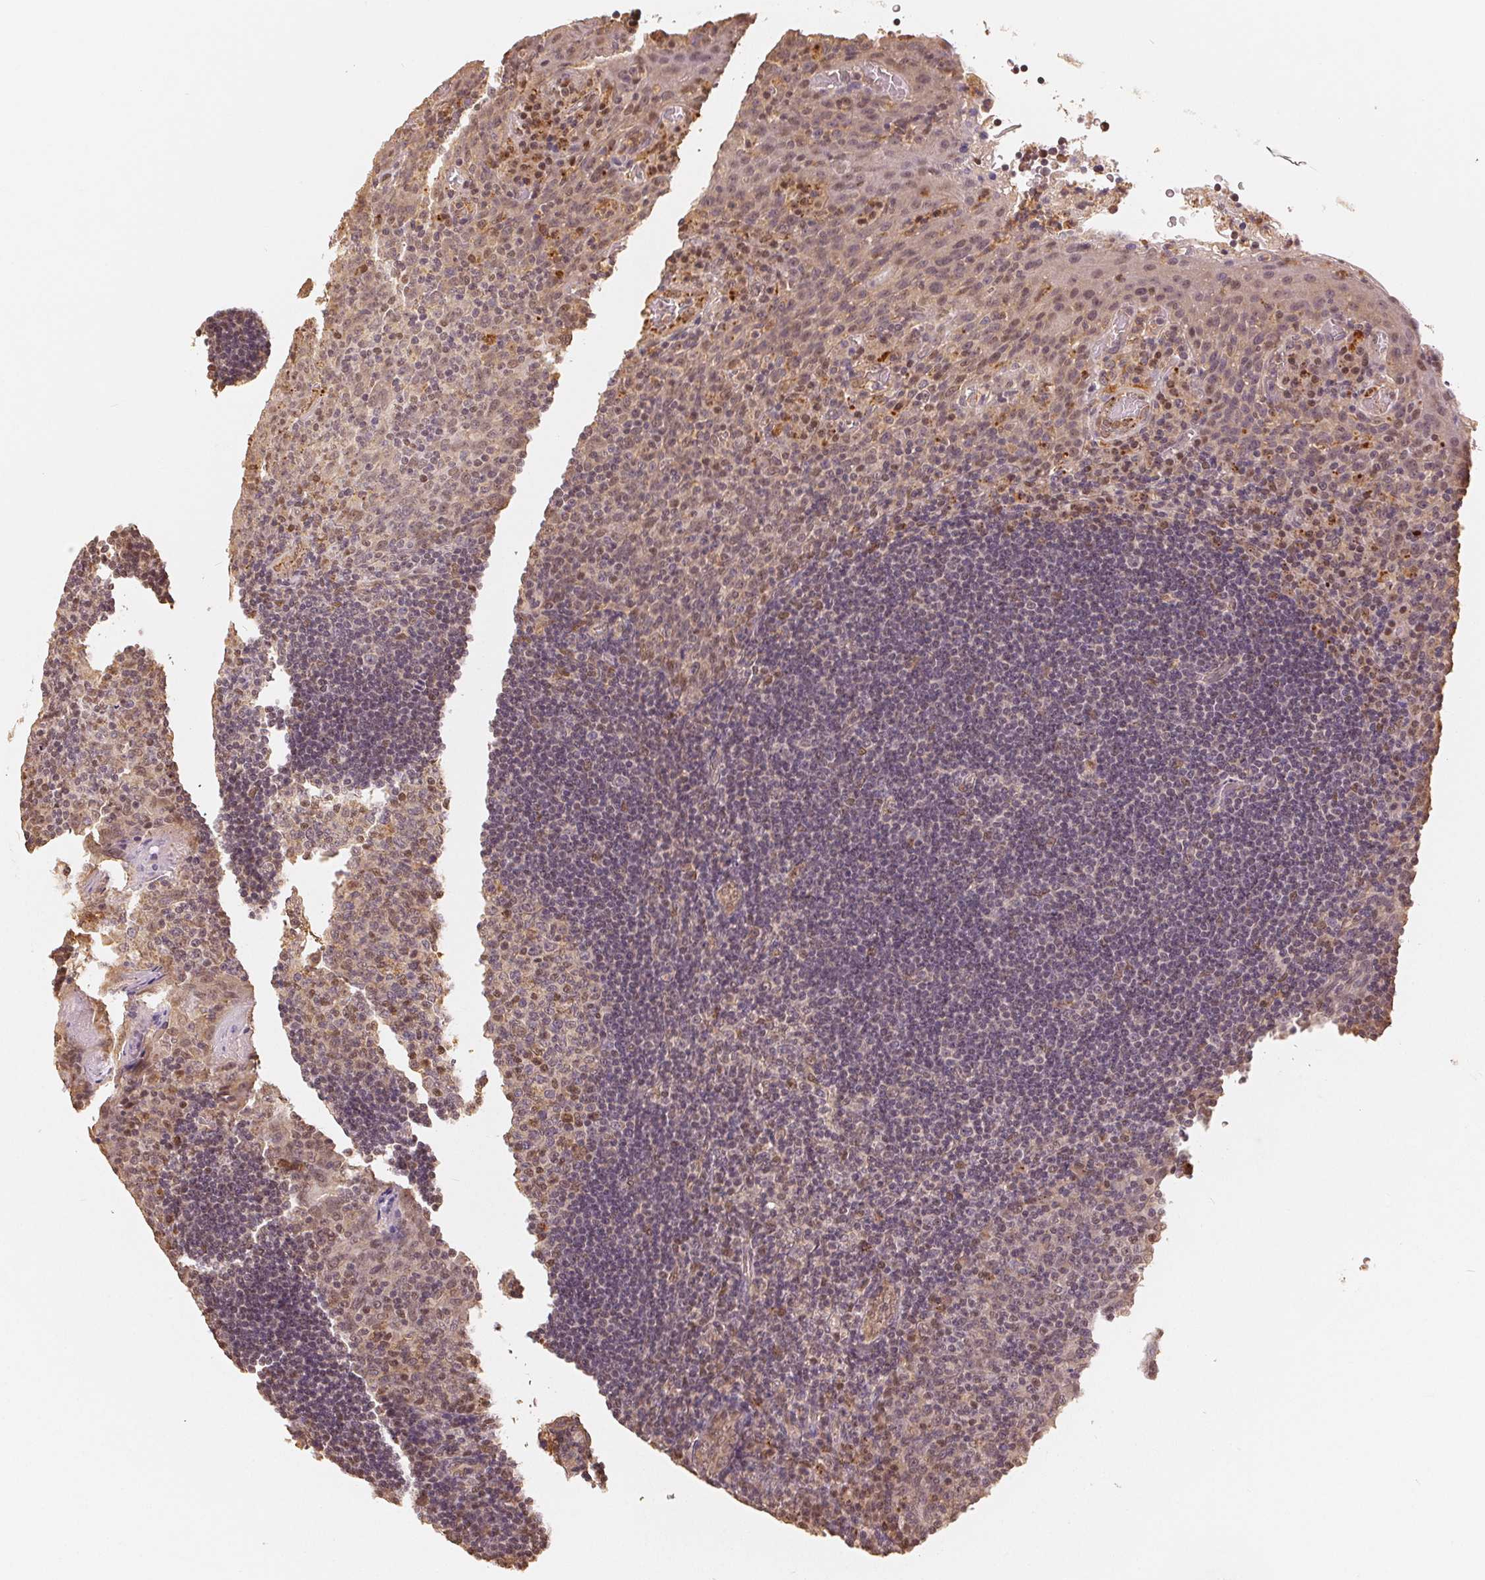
{"staining": {"intensity": "moderate", "quantity": "<25%", "location": "nuclear"}, "tissue": "tonsil", "cell_type": "Germinal center cells", "image_type": "normal", "snomed": [{"axis": "morphology", "description": "Normal tissue, NOS"}, {"axis": "topography", "description": "Tonsil"}], "caption": "This histopathology image shows IHC staining of benign human tonsil, with low moderate nuclear expression in approximately <25% of germinal center cells.", "gene": "GUSB", "patient": {"sex": "male", "age": 17}}